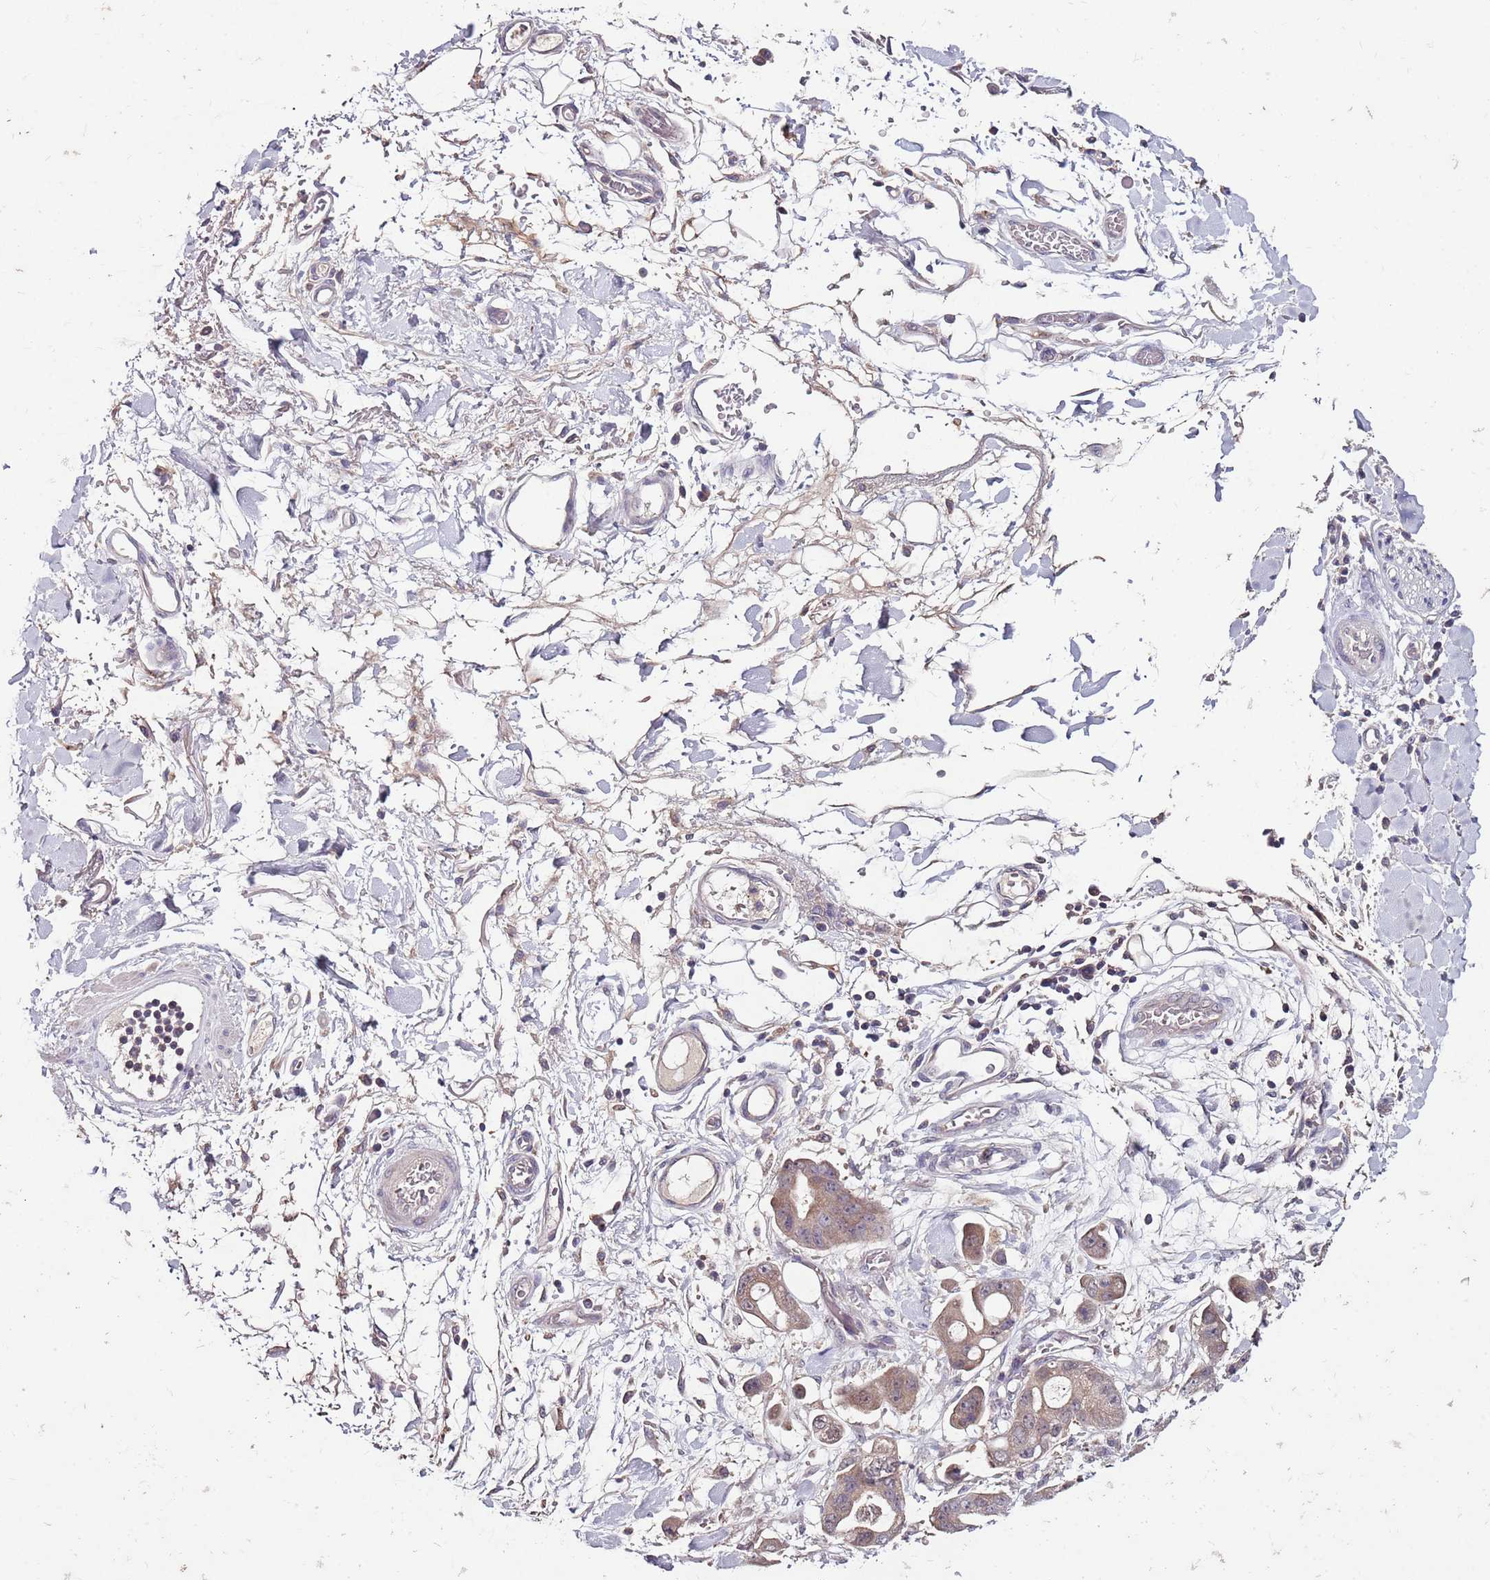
{"staining": {"intensity": "weak", "quantity": ">75%", "location": "cytoplasmic/membranous"}, "tissue": "stomach cancer", "cell_type": "Tumor cells", "image_type": "cancer", "snomed": [{"axis": "morphology", "description": "Adenocarcinoma, NOS"}, {"axis": "topography", "description": "Stomach"}], "caption": "This is an image of immunohistochemistry (IHC) staining of stomach adenocarcinoma, which shows weak staining in the cytoplasmic/membranous of tumor cells.", "gene": "NRDE2", "patient": {"sex": "male", "age": 62}}